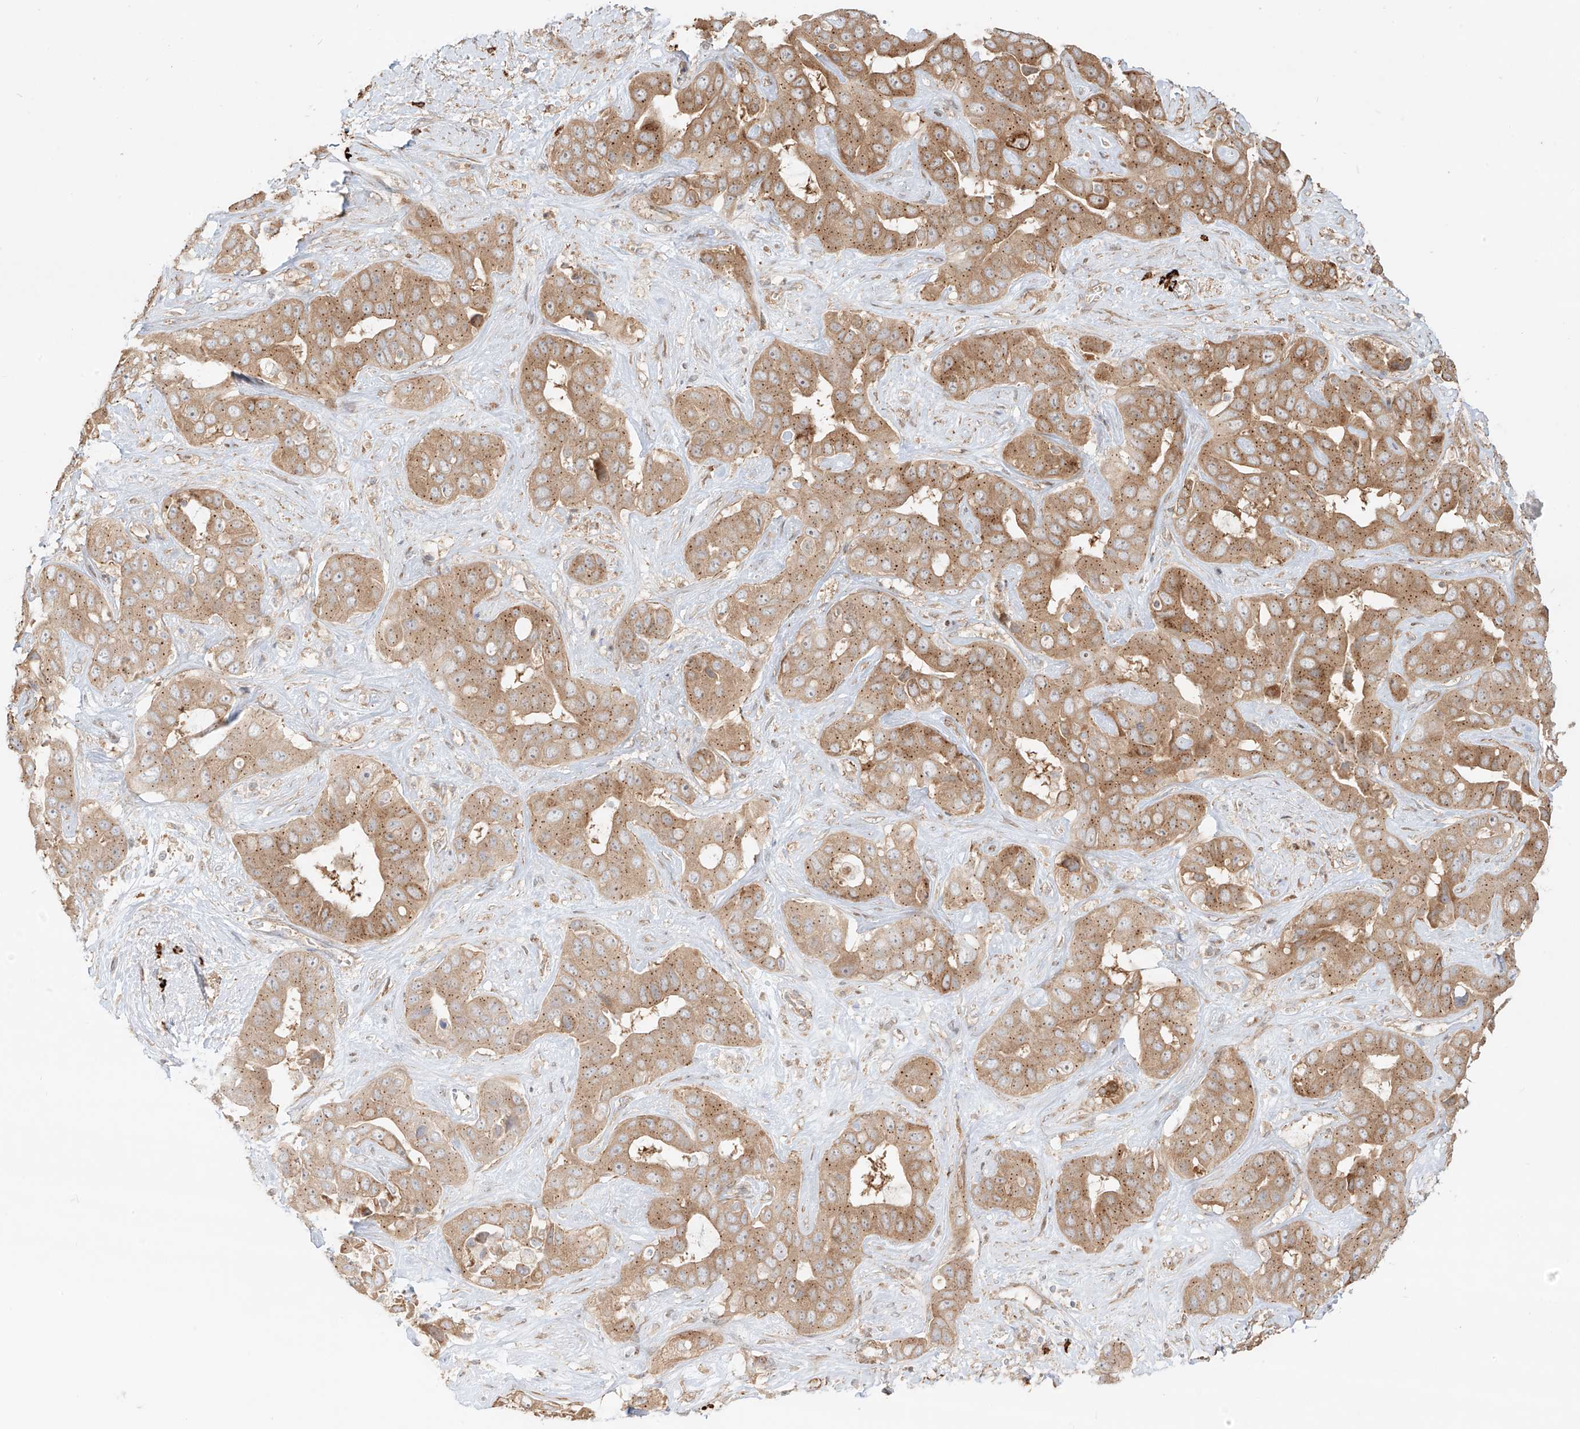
{"staining": {"intensity": "moderate", "quantity": ">75%", "location": "cytoplasmic/membranous"}, "tissue": "liver cancer", "cell_type": "Tumor cells", "image_type": "cancer", "snomed": [{"axis": "morphology", "description": "Cholangiocarcinoma"}, {"axis": "topography", "description": "Liver"}], "caption": "Liver cholangiocarcinoma stained with a brown dye demonstrates moderate cytoplasmic/membranous positive positivity in about >75% of tumor cells.", "gene": "ZNF287", "patient": {"sex": "female", "age": 52}}